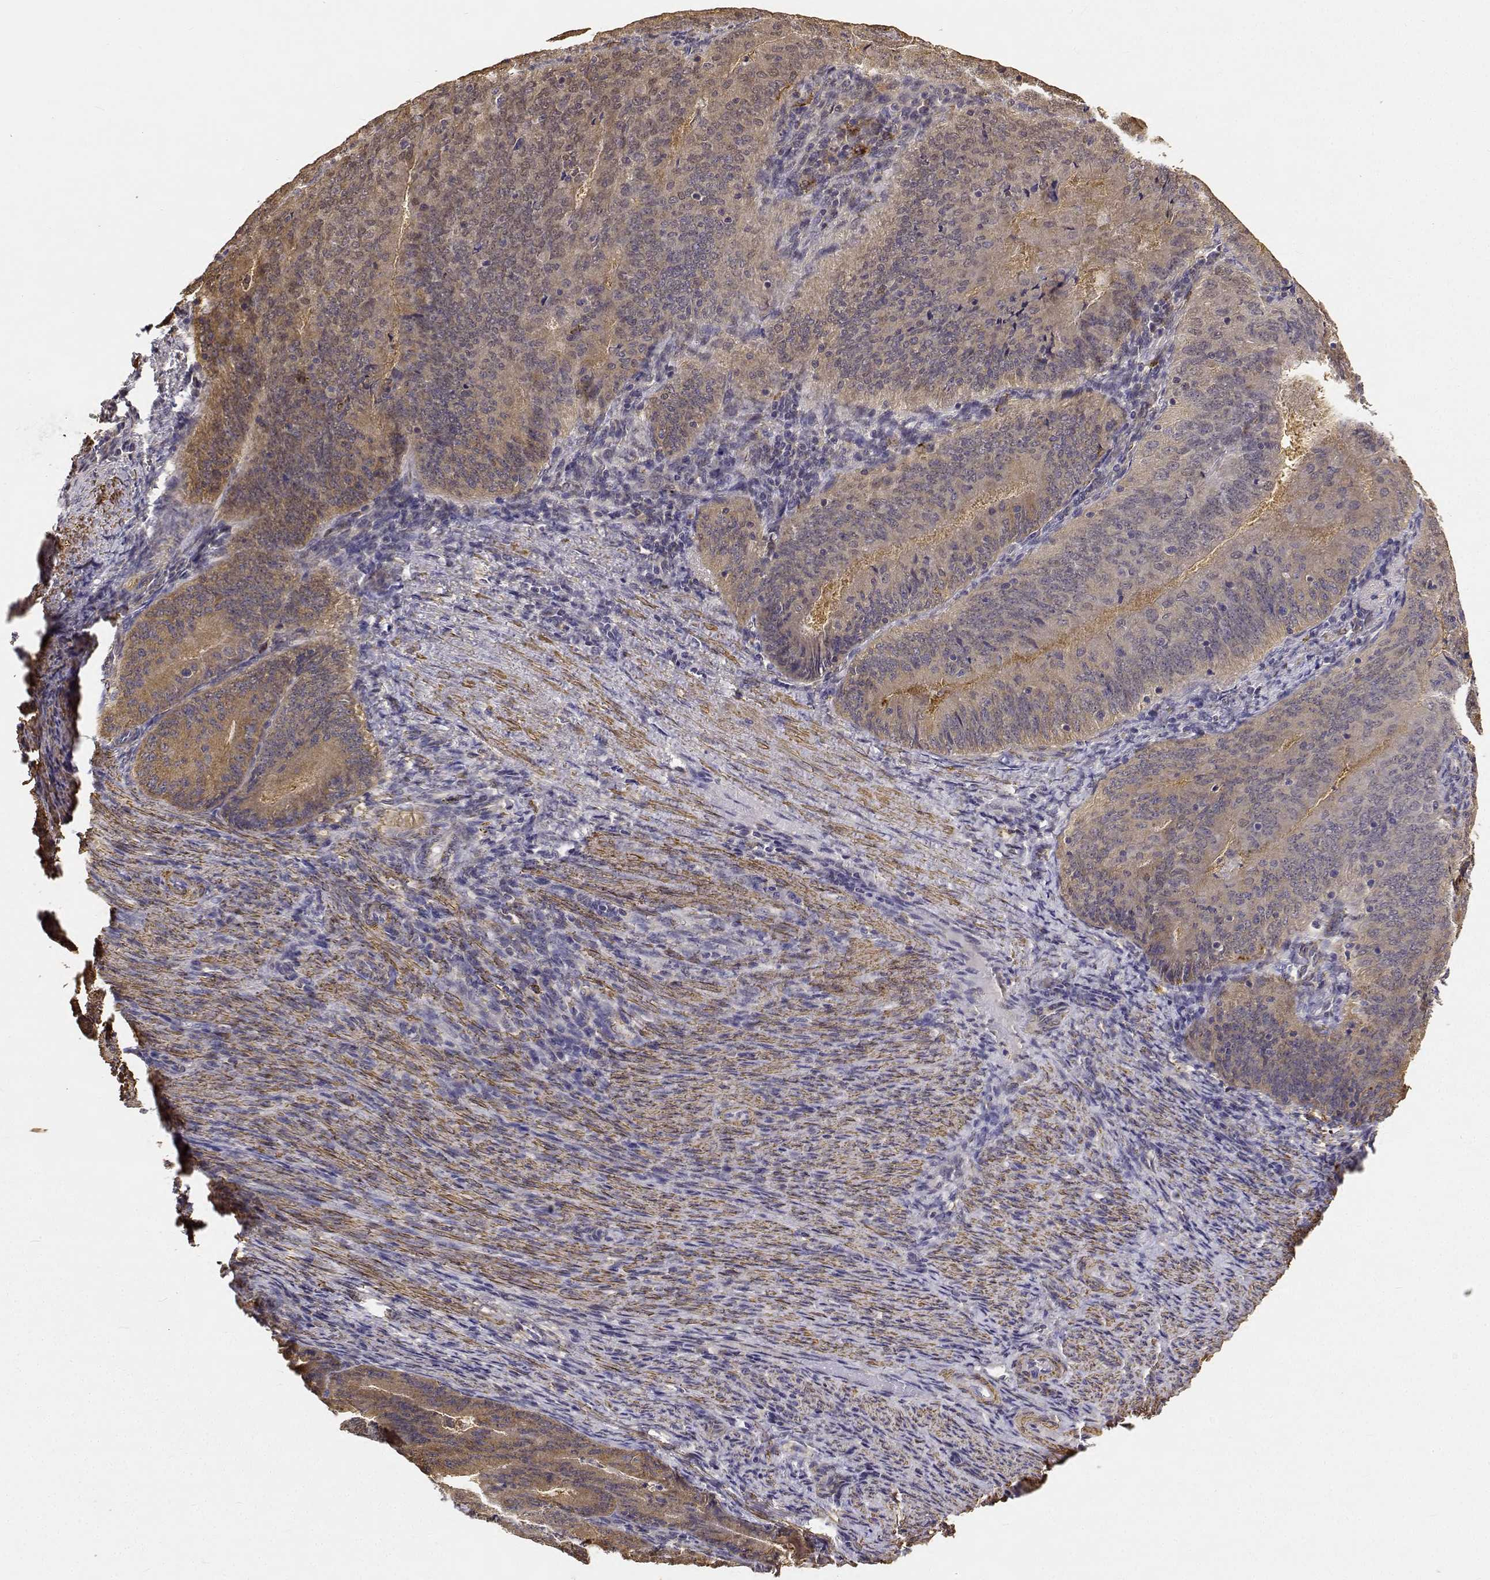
{"staining": {"intensity": "moderate", "quantity": ">75%", "location": "cytoplasmic/membranous"}, "tissue": "endometrial cancer", "cell_type": "Tumor cells", "image_type": "cancer", "snomed": [{"axis": "morphology", "description": "Adenocarcinoma, NOS"}, {"axis": "topography", "description": "Endometrium"}], "caption": "Immunohistochemical staining of adenocarcinoma (endometrial) shows medium levels of moderate cytoplasmic/membranous expression in approximately >75% of tumor cells.", "gene": "PCID2", "patient": {"sex": "female", "age": 57}}